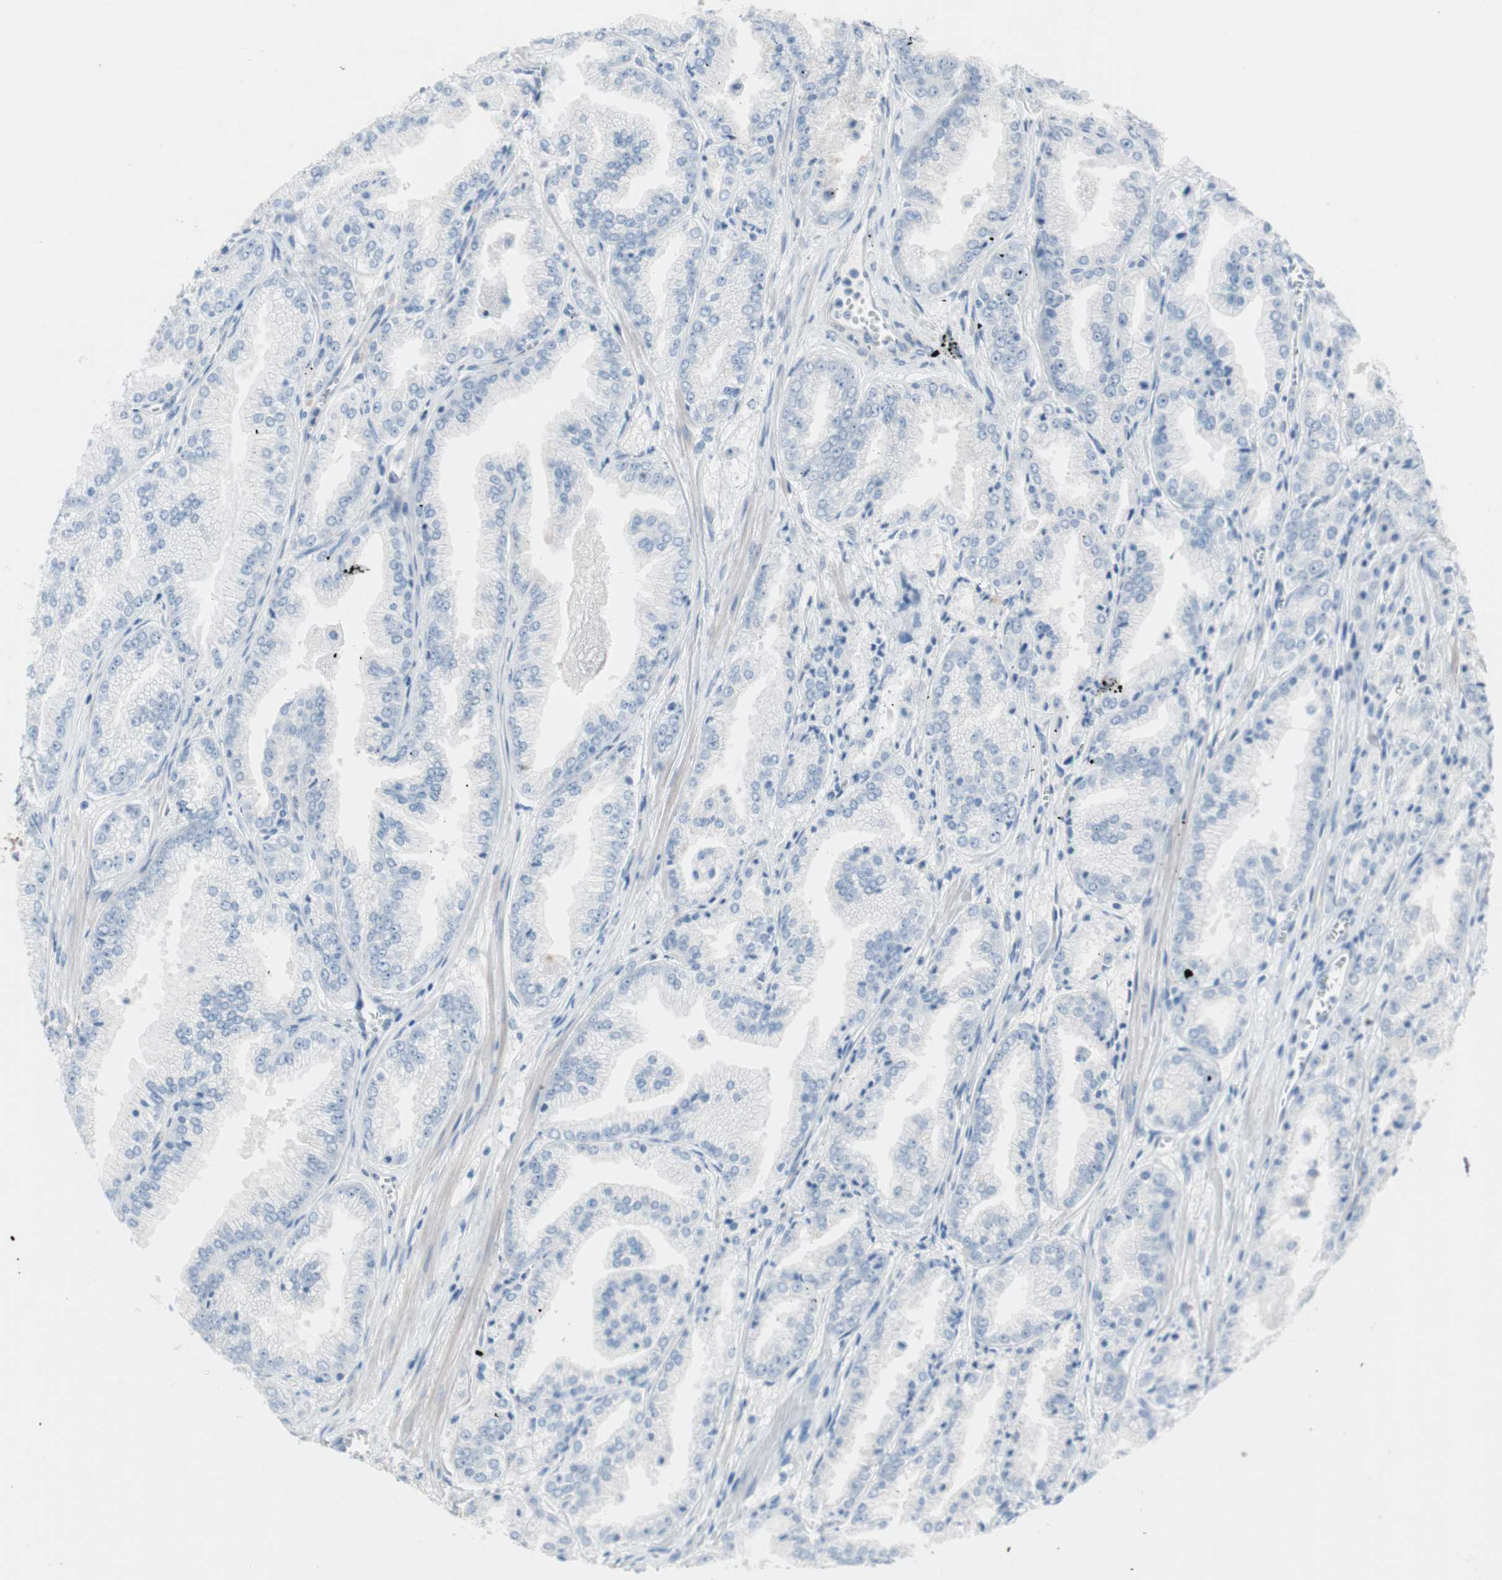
{"staining": {"intensity": "negative", "quantity": "none", "location": "none"}, "tissue": "prostate cancer", "cell_type": "Tumor cells", "image_type": "cancer", "snomed": [{"axis": "morphology", "description": "Adenocarcinoma, High grade"}, {"axis": "topography", "description": "Prostate"}], "caption": "This is an immunohistochemistry image of human high-grade adenocarcinoma (prostate). There is no staining in tumor cells.", "gene": "ULBP1", "patient": {"sex": "male", "age": 61}}